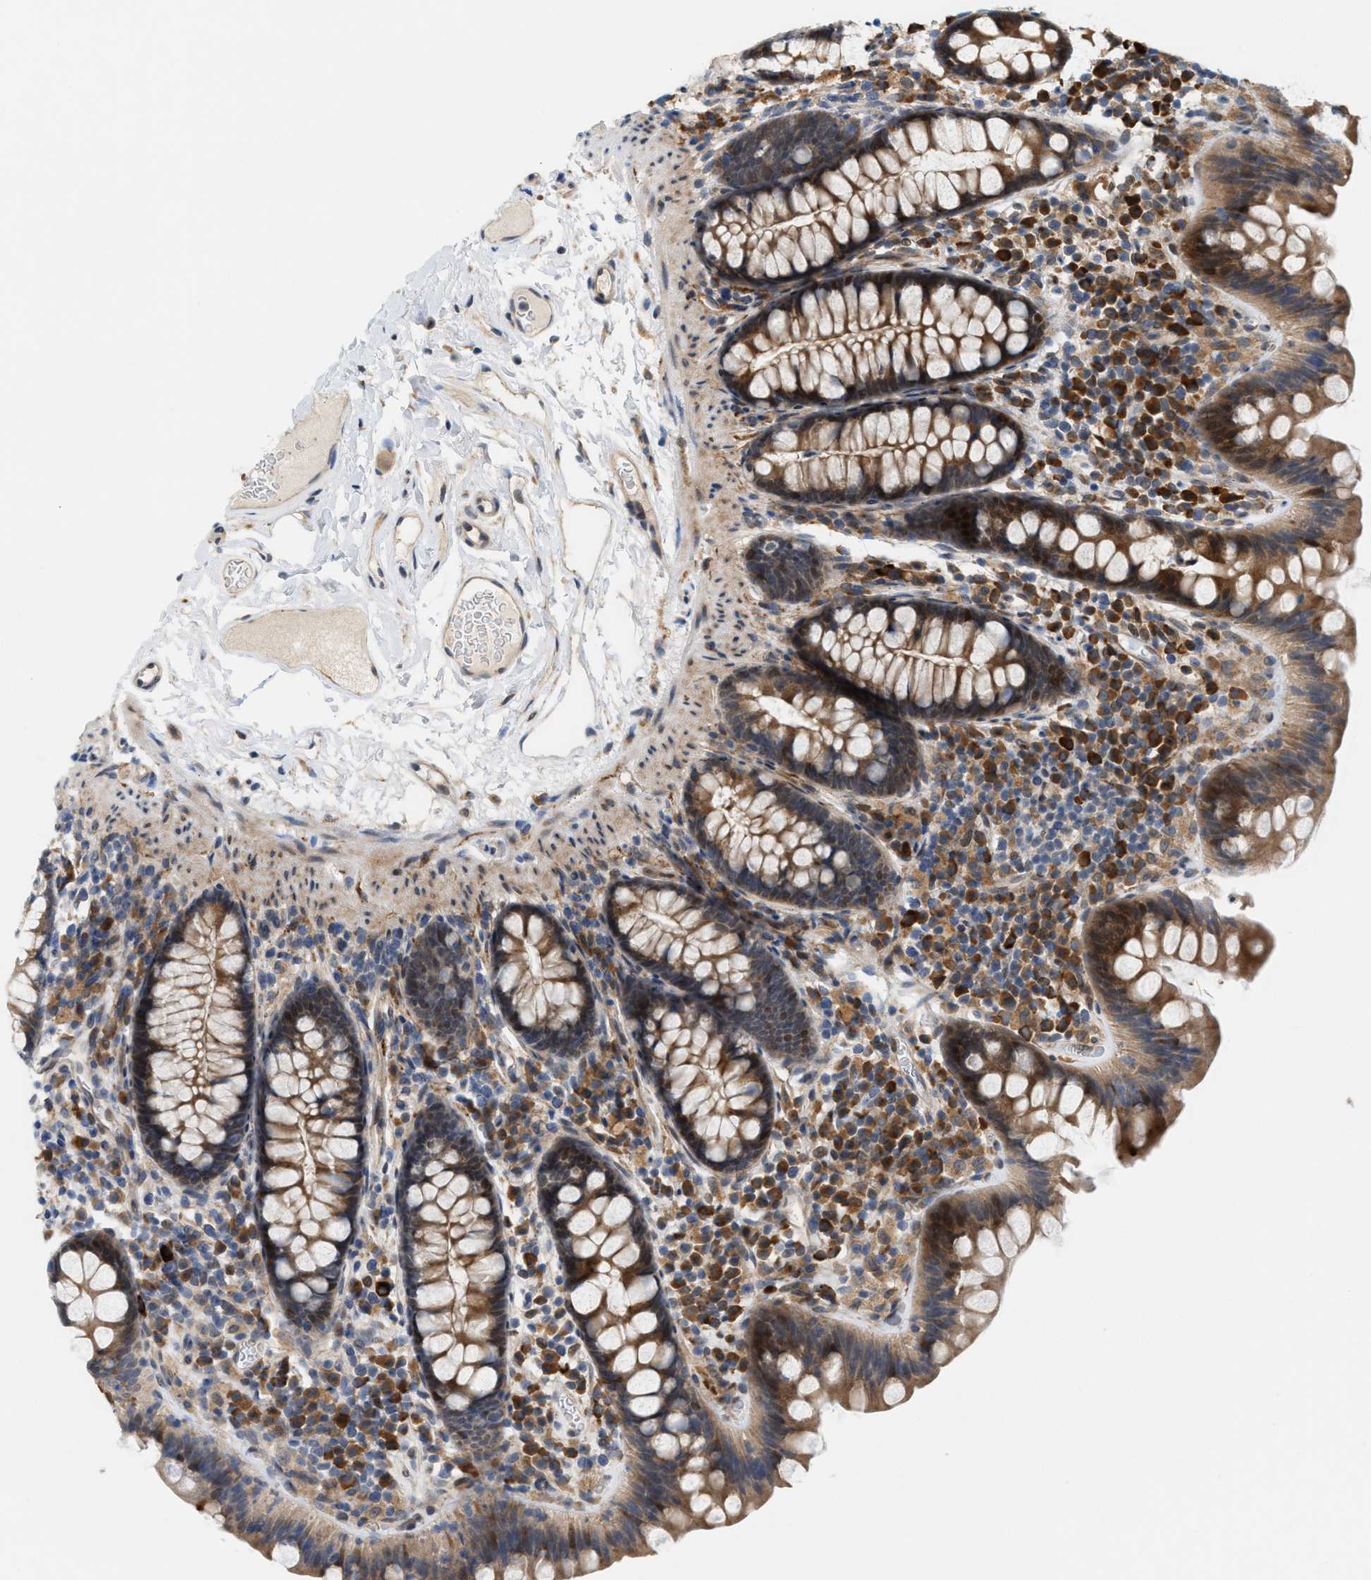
{"staining": {"intensity": "weak", "quantity": ">75%", "location": "cytoplasmic/membranous"}, "tissue": "colon", "cell_type": "Endothelial cells", "image_type": "normal", "snomed": [{"axis": "morphology", "description": "Normal tissue, NOS"}, {"axis": "topography", "description": "Colon"}], "caption": "Protein expression analysis of unremarkable colon reveals weak cytoplasmic/membranous positivity in approximately >75% of endothelial cells.", "gene": "MFSD6", "patient": {"sex": "female", "age": 80}}